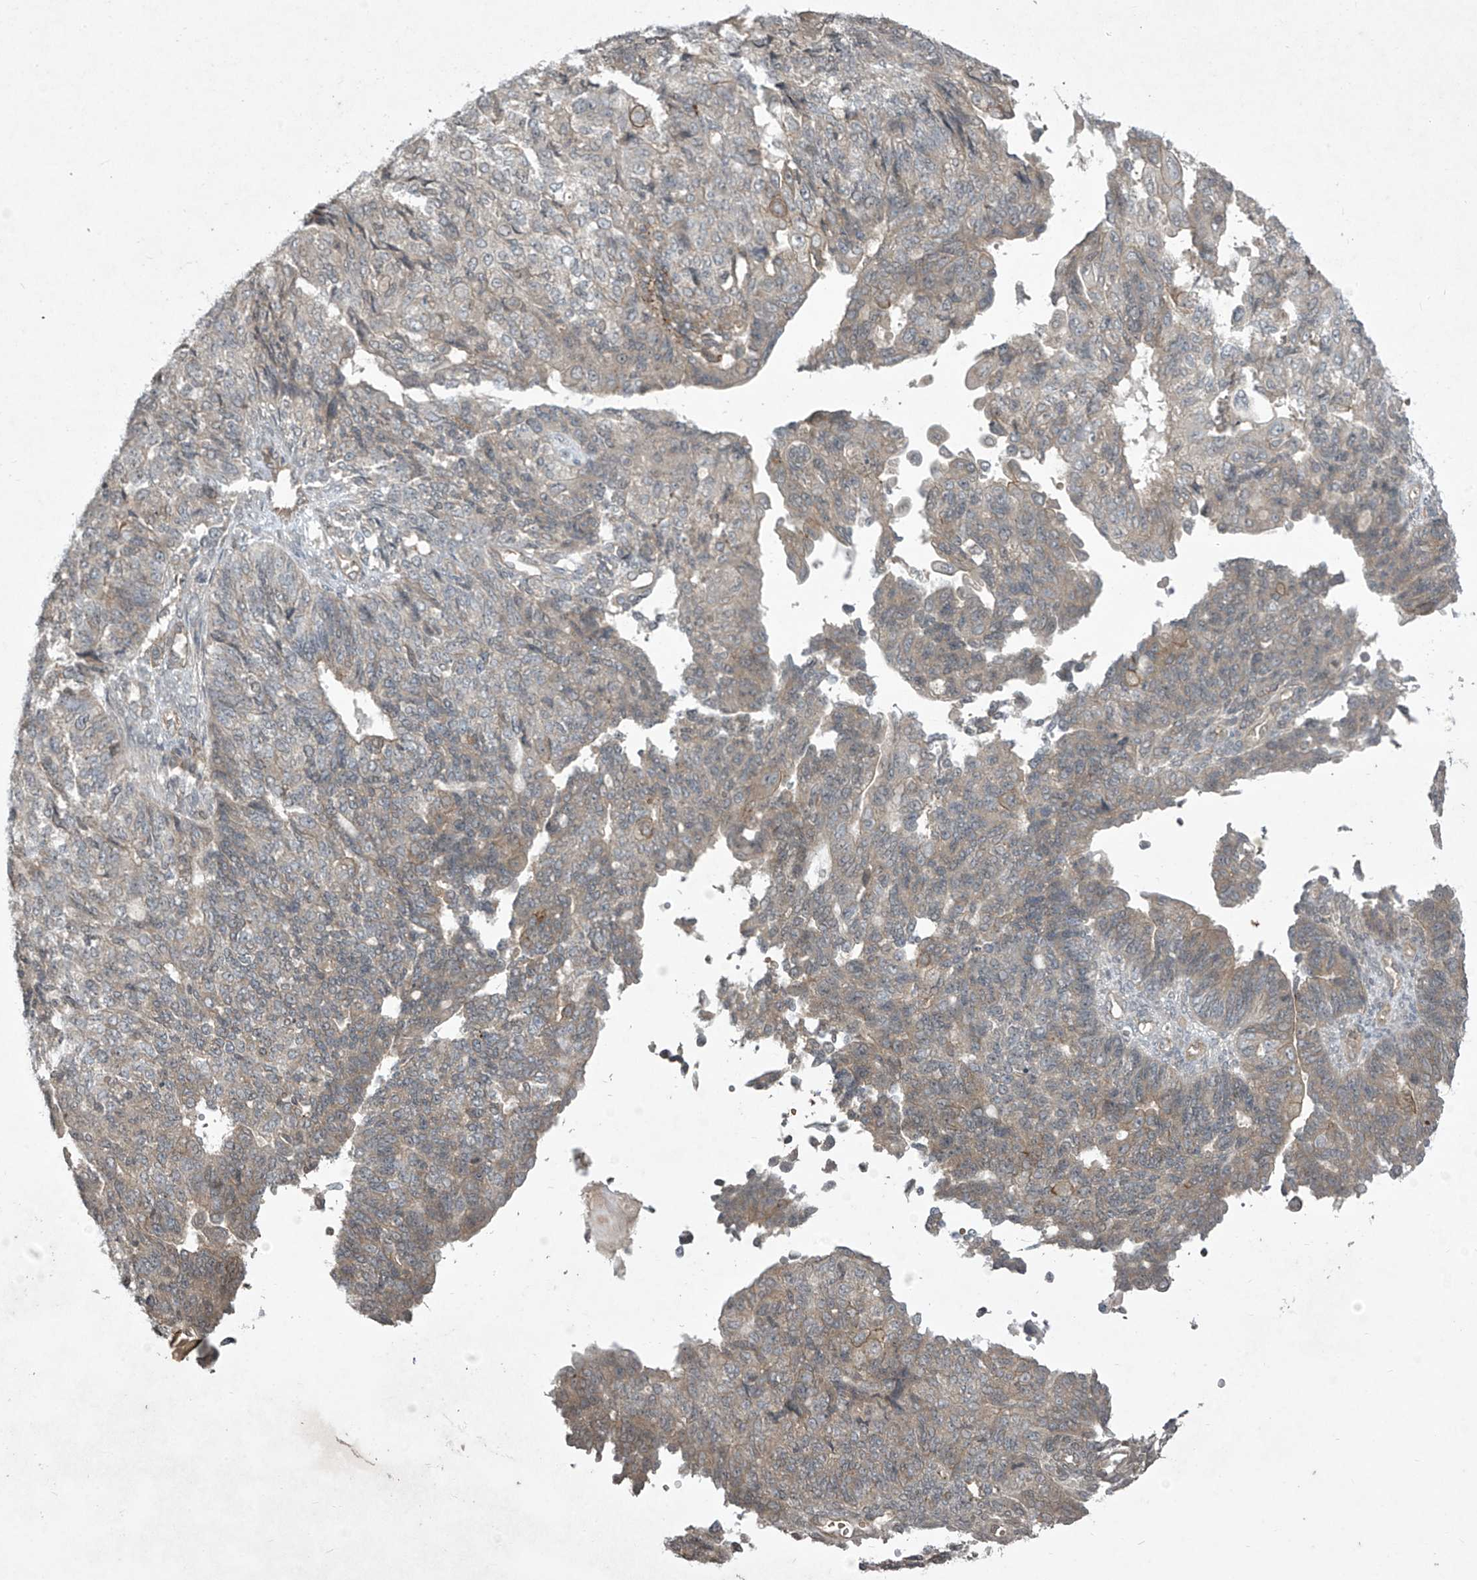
{"staining": {"intensity": "weak", "quantity": "25%-75%", "location": "cytoplasmic/membranous"}, "tissue": "endometrial cancer", "cell_type": "Tumor cells", "image_type": "cancer", "snomed": [{"axis": "morphology", "description": "Adenocarcinoma, NOS"}, {"axis": "topography", "description": "Endometrium"}], "caption": "Immunohistochemistry (IHC) micrograph of neoplastic tissue: human endometrial cancer (adenocarcinoma) stained using immunohistochemistry (IHC) shows low levels of weak protein expression localized specifically in the cytoplasmic/membranous of tumor cells, appearing as a cytoplasmic/membranous brown color.", "gene": "MATN2", "patient": {"sex": "female", "age": 32}}